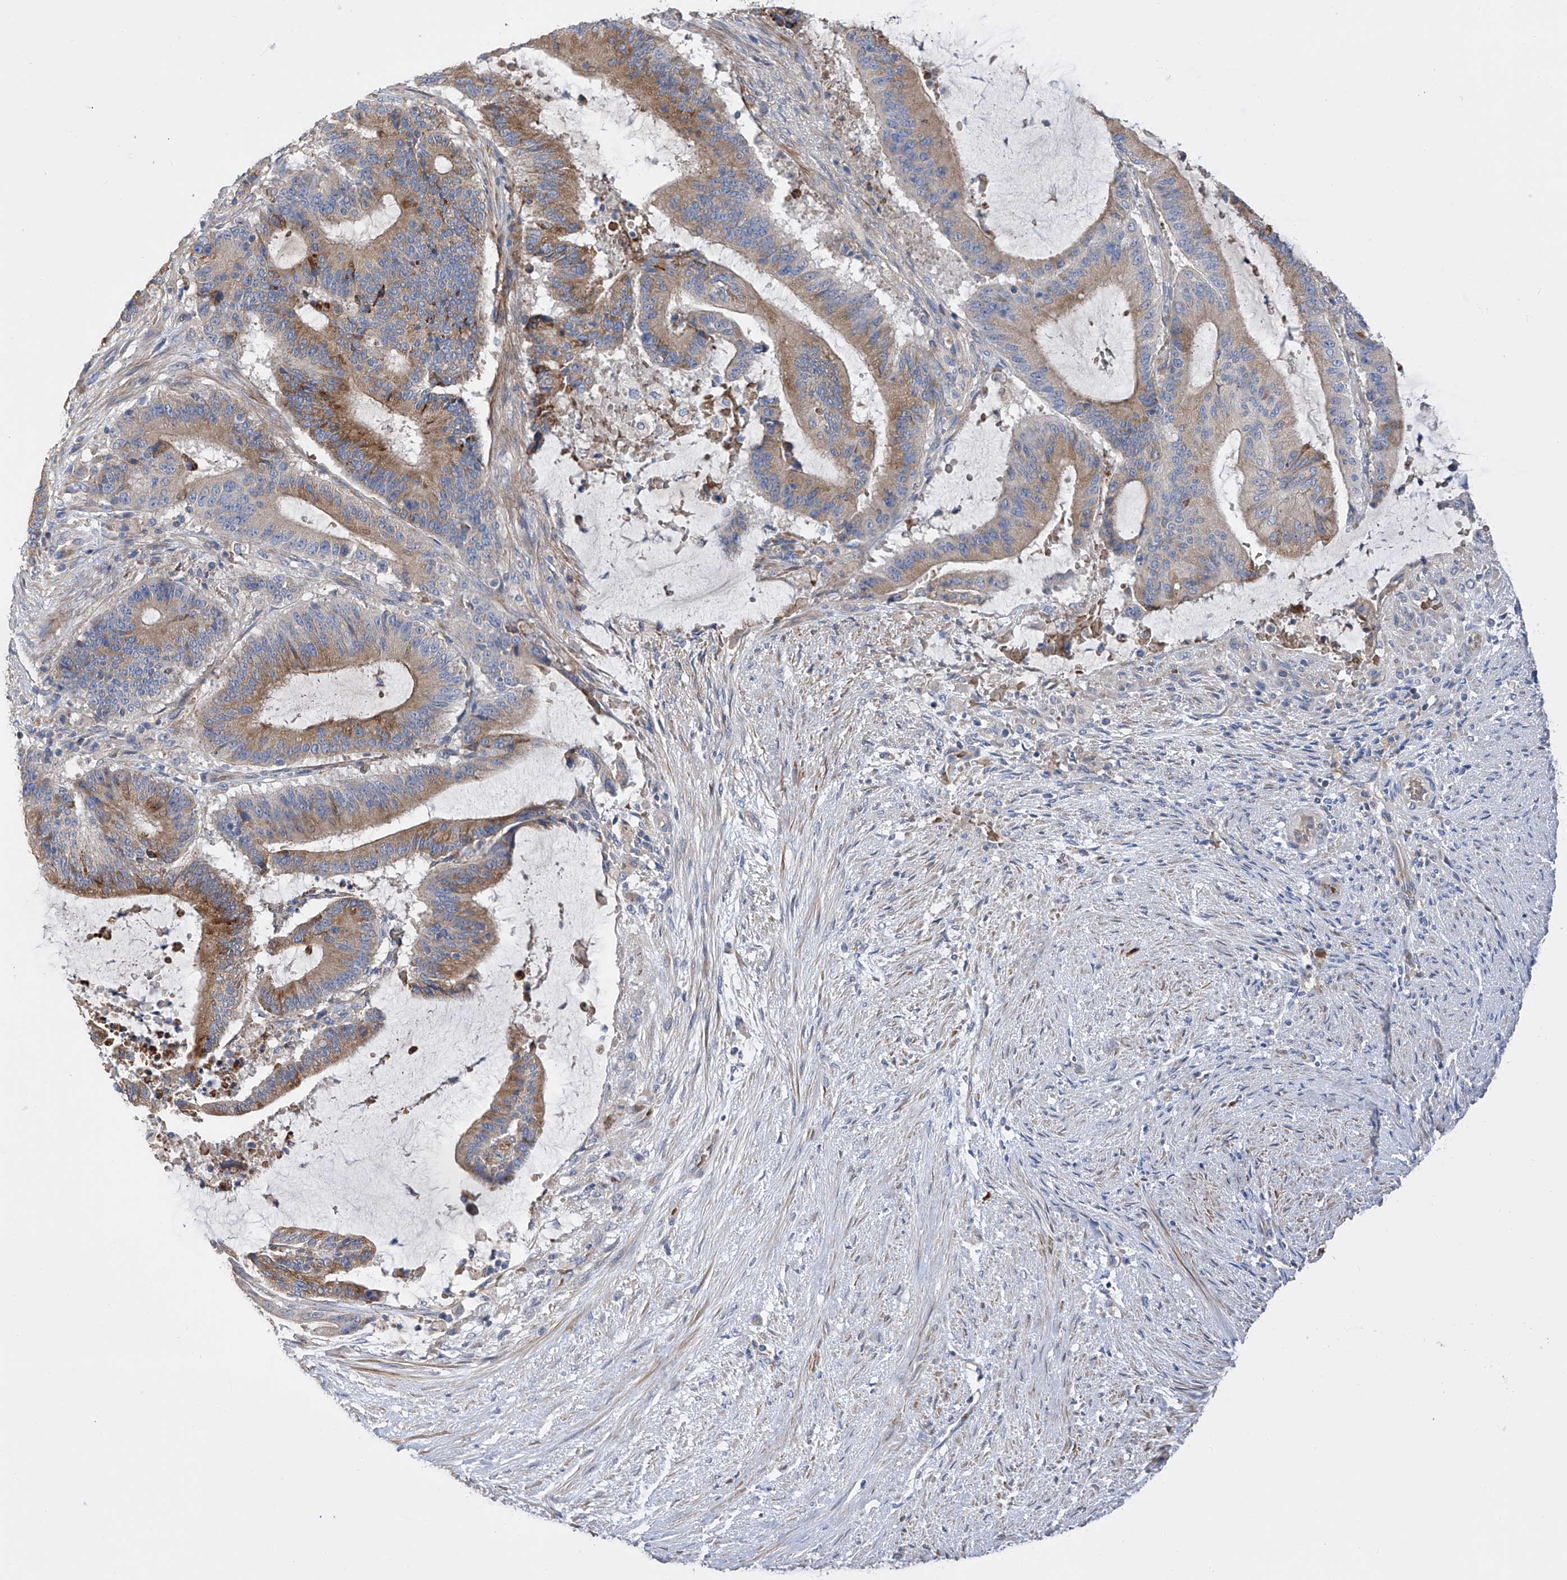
{"staining": {"intensity": "moderate", "quantity": ">75%", "location": "cytoplasmic/membranous"}, "tissue": "liver cancer", "cell_type": "Tumor cells", "image_type": "cancer", "snomed": [{"axis": "morphology", "description": "Normal tissue, NOS"}, {"axis": "morphology", "description": "Cholangiocarcinoma"}, {"axis": "topography", "description": "Liver"}, {"axis": "topography", "description": "Peripheral nerve tissue"}], "caption": "Moderate cytoplasmic/membranous expression is appreciated in about >75% of tumor cells in cholangiocarcinoma (liver). (Brightfield microscopy of DAB IHC at high magnification).", "gene": "NFATC4", "patient": {"sex": "female", "age": 73}}